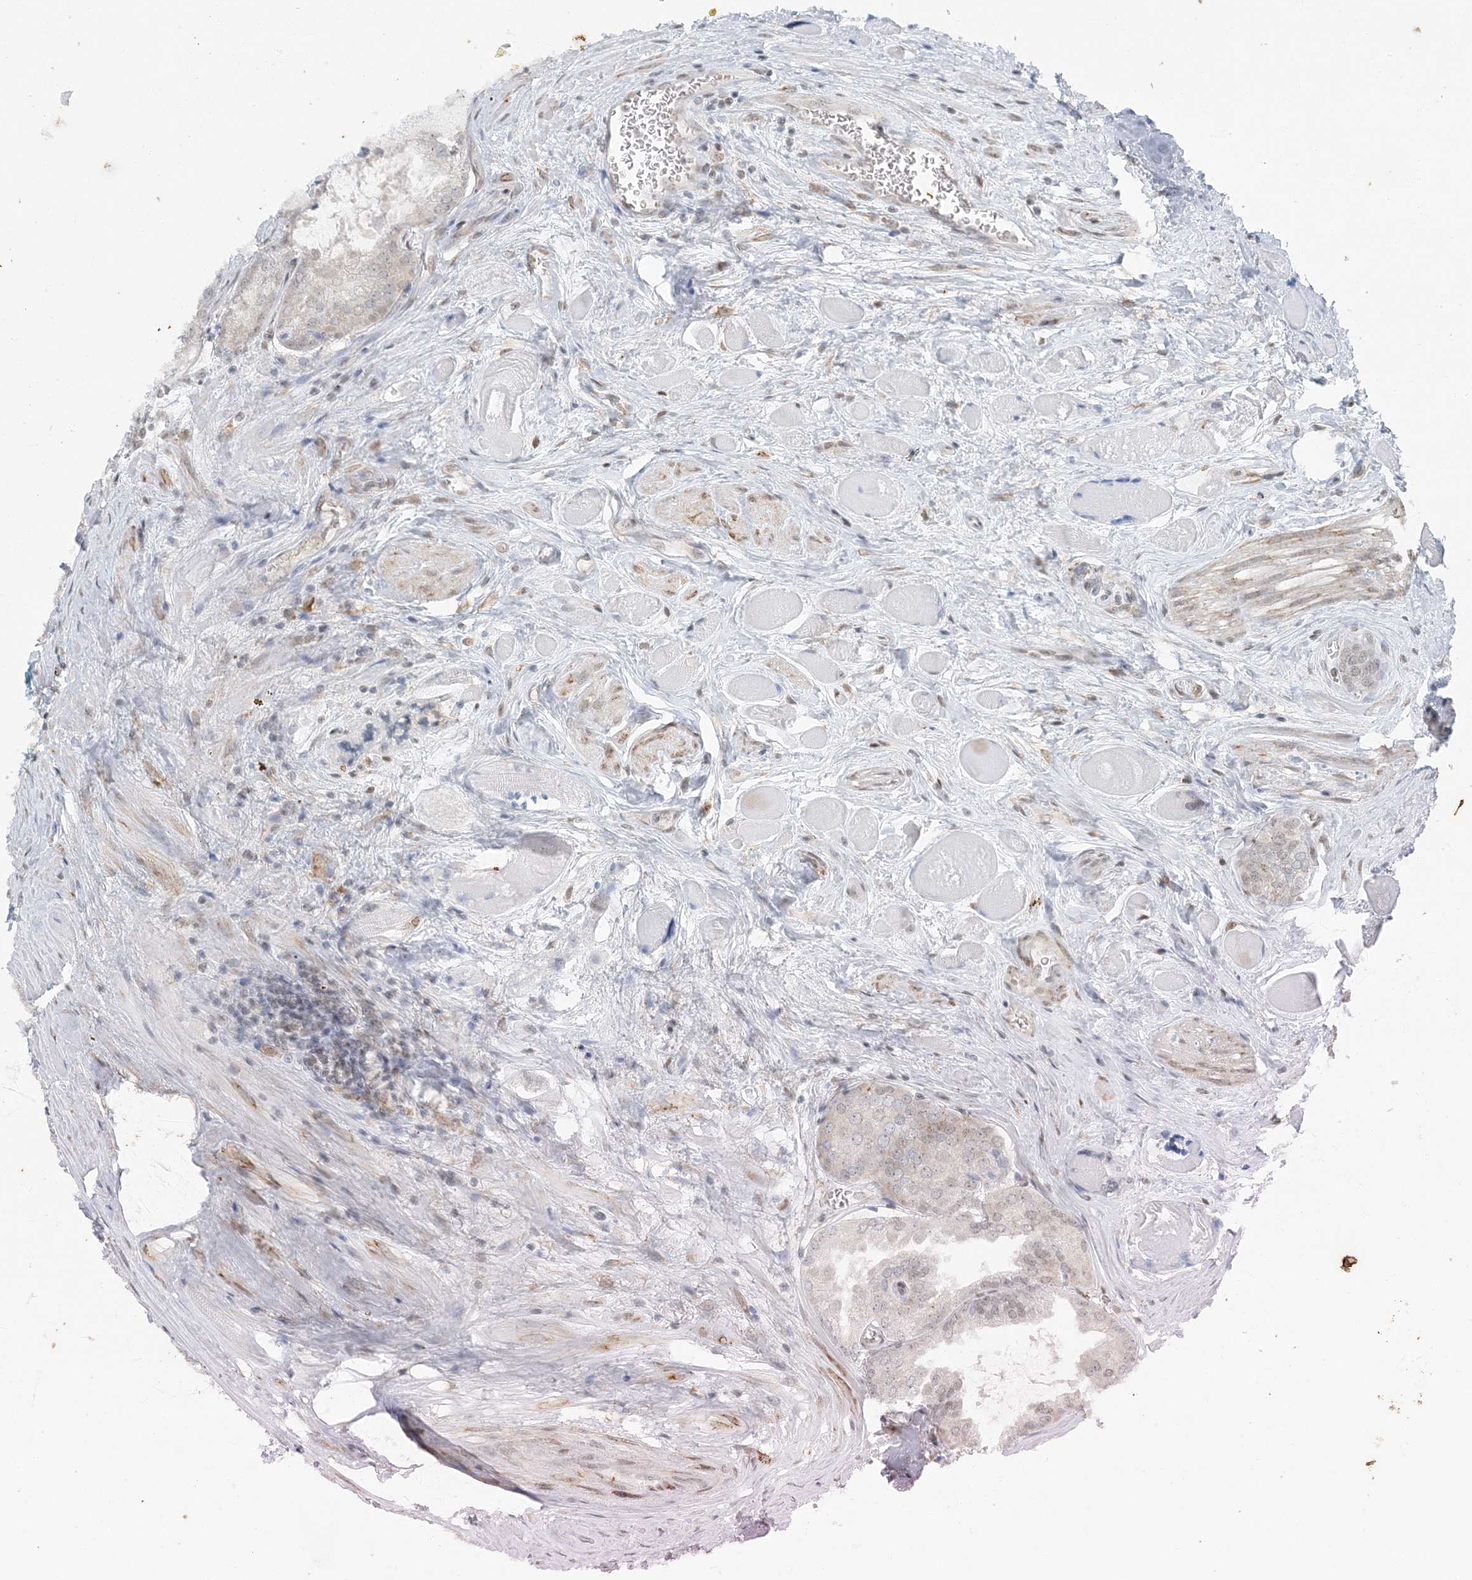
{"staining": {"intensity": "weak", "quantity": "<25%", "location": "nuclear"}, "tissue": "prostate cancer", "cell_type": "Tumor cells", "image_type": "cancer", "snomed": [{"axis": "morphology", "description": "Adenocarcinoma, Low grade"}, {"axis": "topography", "description": "Prostate"}], "caption": "Immunohistochemistry histopathology image of neoplastic tissue: human prostate cancer (low-grade adenocarcinoma) stained with DAB (3,3'-diaminobenzidine) reveals no significant protein positivity in tumor cells. Brightfield microscopy of immunohistochemistry stained with DAB (brown) and hematoxylin (blue), captured at high magnification.", "gene": "AK9", "patient": {"sex": "male", "age": 67}}